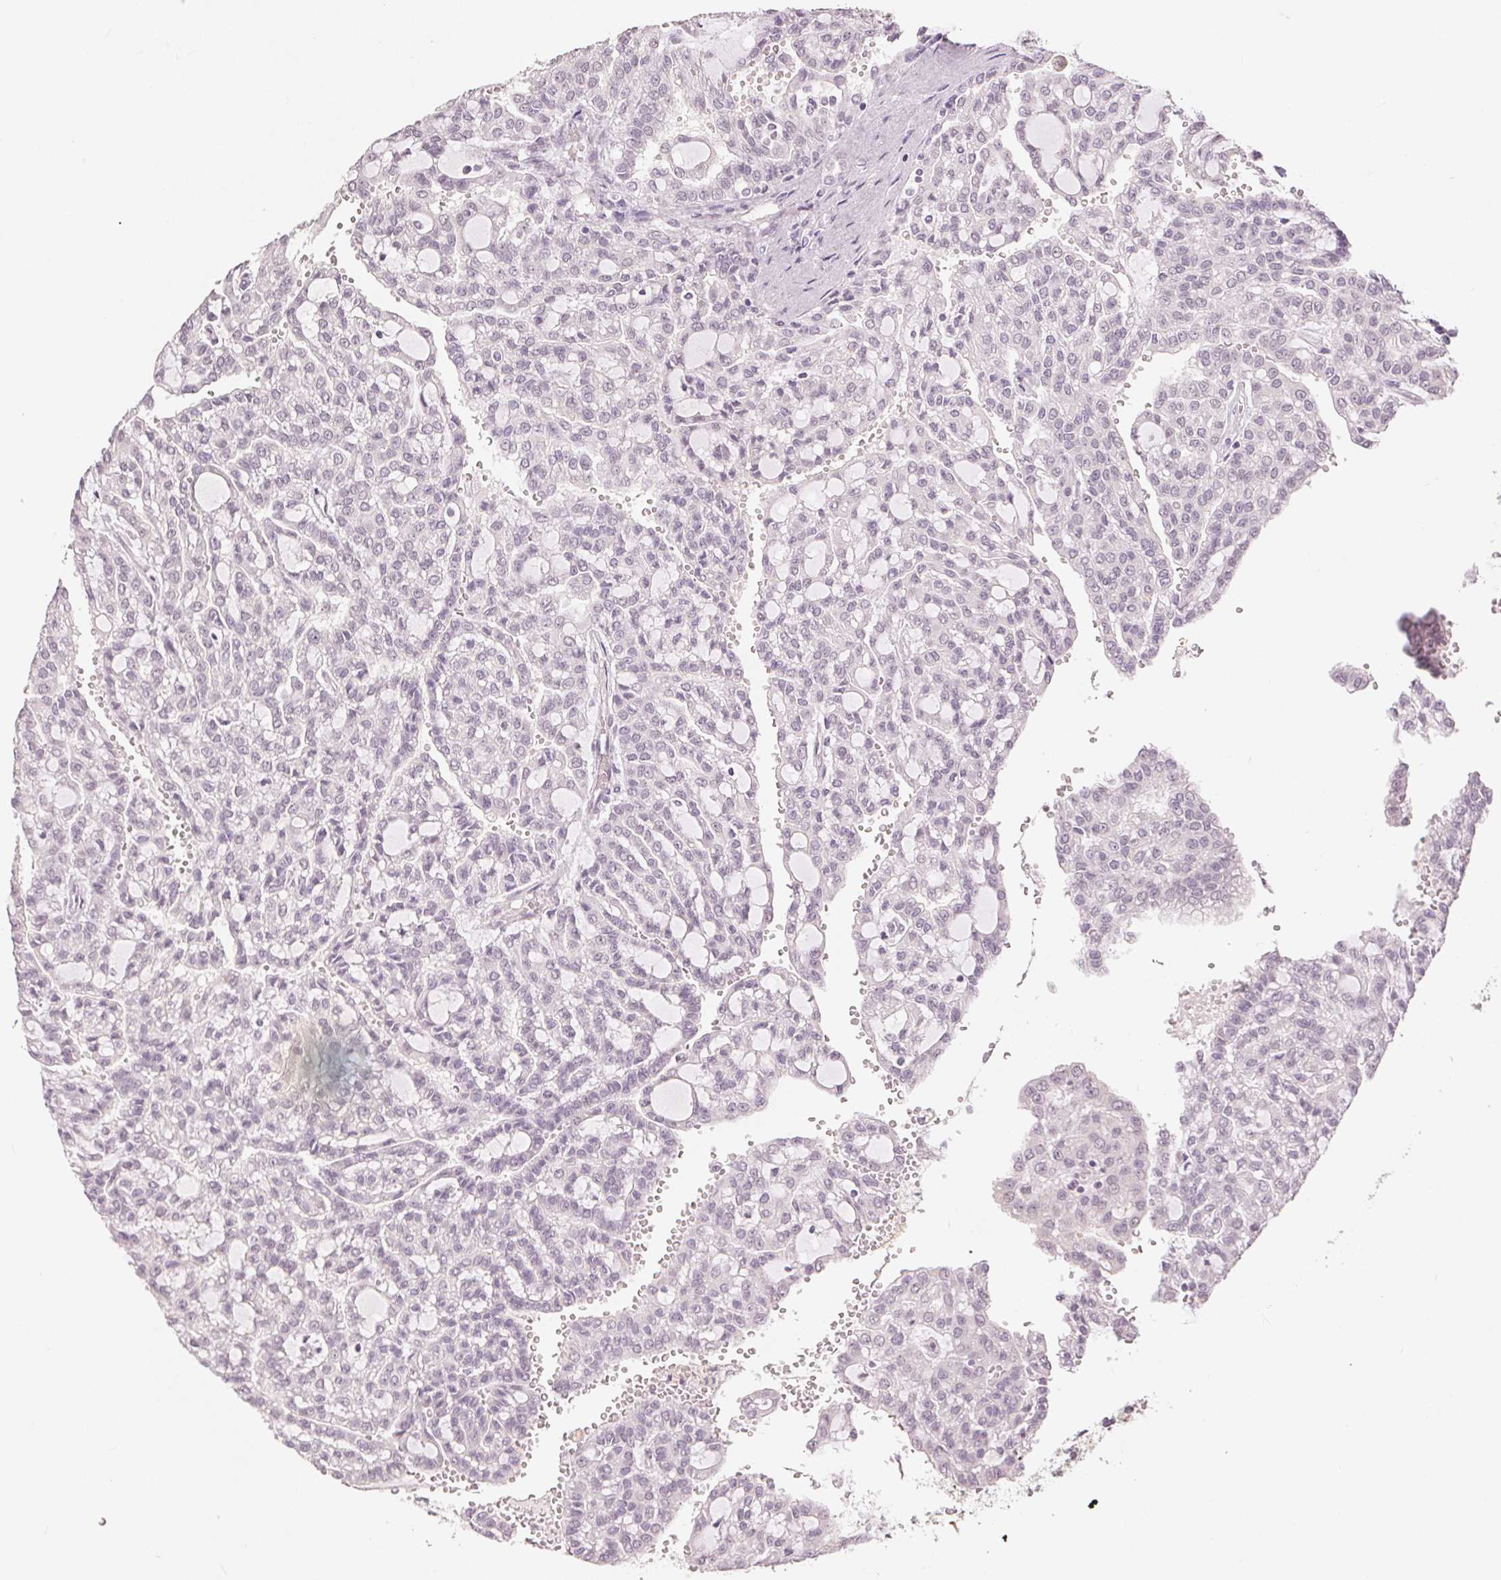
{"staining": {"intensity": "negative", "quantity": "none", "location": "none"}, "tissue": "renal cancer", "cell_type": "Tumor cells", "image_type": "cancer", "snomed": [{"axis": "morphology", "description": "Adenocarcinoma, NOS"}, {"axis": "topography", "description": "Kidney"}], "caption": "This is a micrograph of immunohistochemistry (IHC) staining of renal adenocarcinoma, which shows no positivity in tumor cells.", "gene": "SLC27A5", "patient": {"sex": "male", "age": 63}}